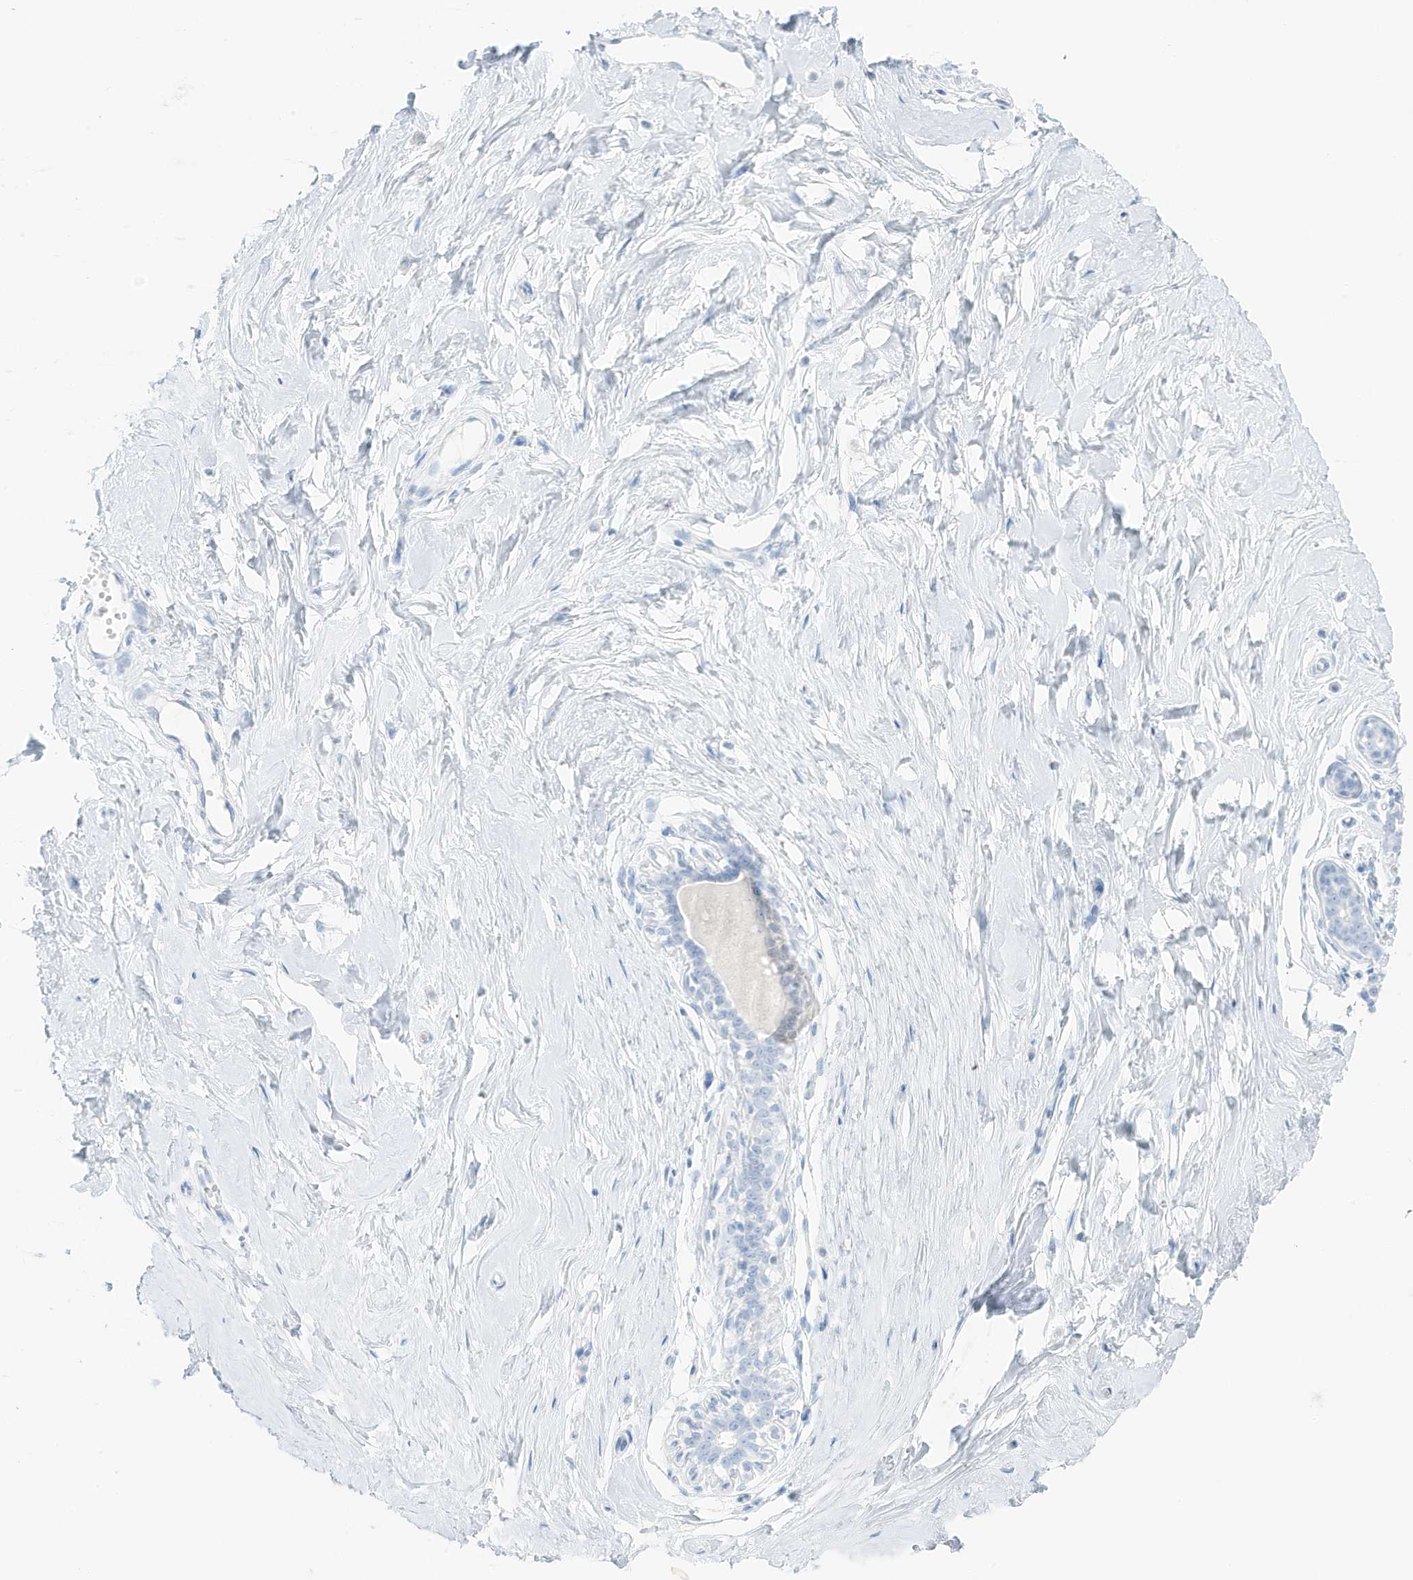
{"staining": {"intensity": "negative", "quantity": "none", "location": "none"}, "tissue": "breast", "cell_type": "Adipocytes", "image_type": "normal", "snomed": [{"axis": "morphology", "description": "Normal tissue, NOS"}, {"axis": "morphology", "description": "Adenoma, NOS"}, {"axis": "topography", "description": "Breast"}], "caption": "A high-resolution photomicrograph shows immunohistochemistry staining of benign breast, which exhibits no significant staining in adipocytes. (Stains: DAB IHC with hematoxylin counter stain, Microscopy: brightfield microscopy at high magnification).", "gene": "SLC22A13", "patient": {"sex": "female", "age": 23}}